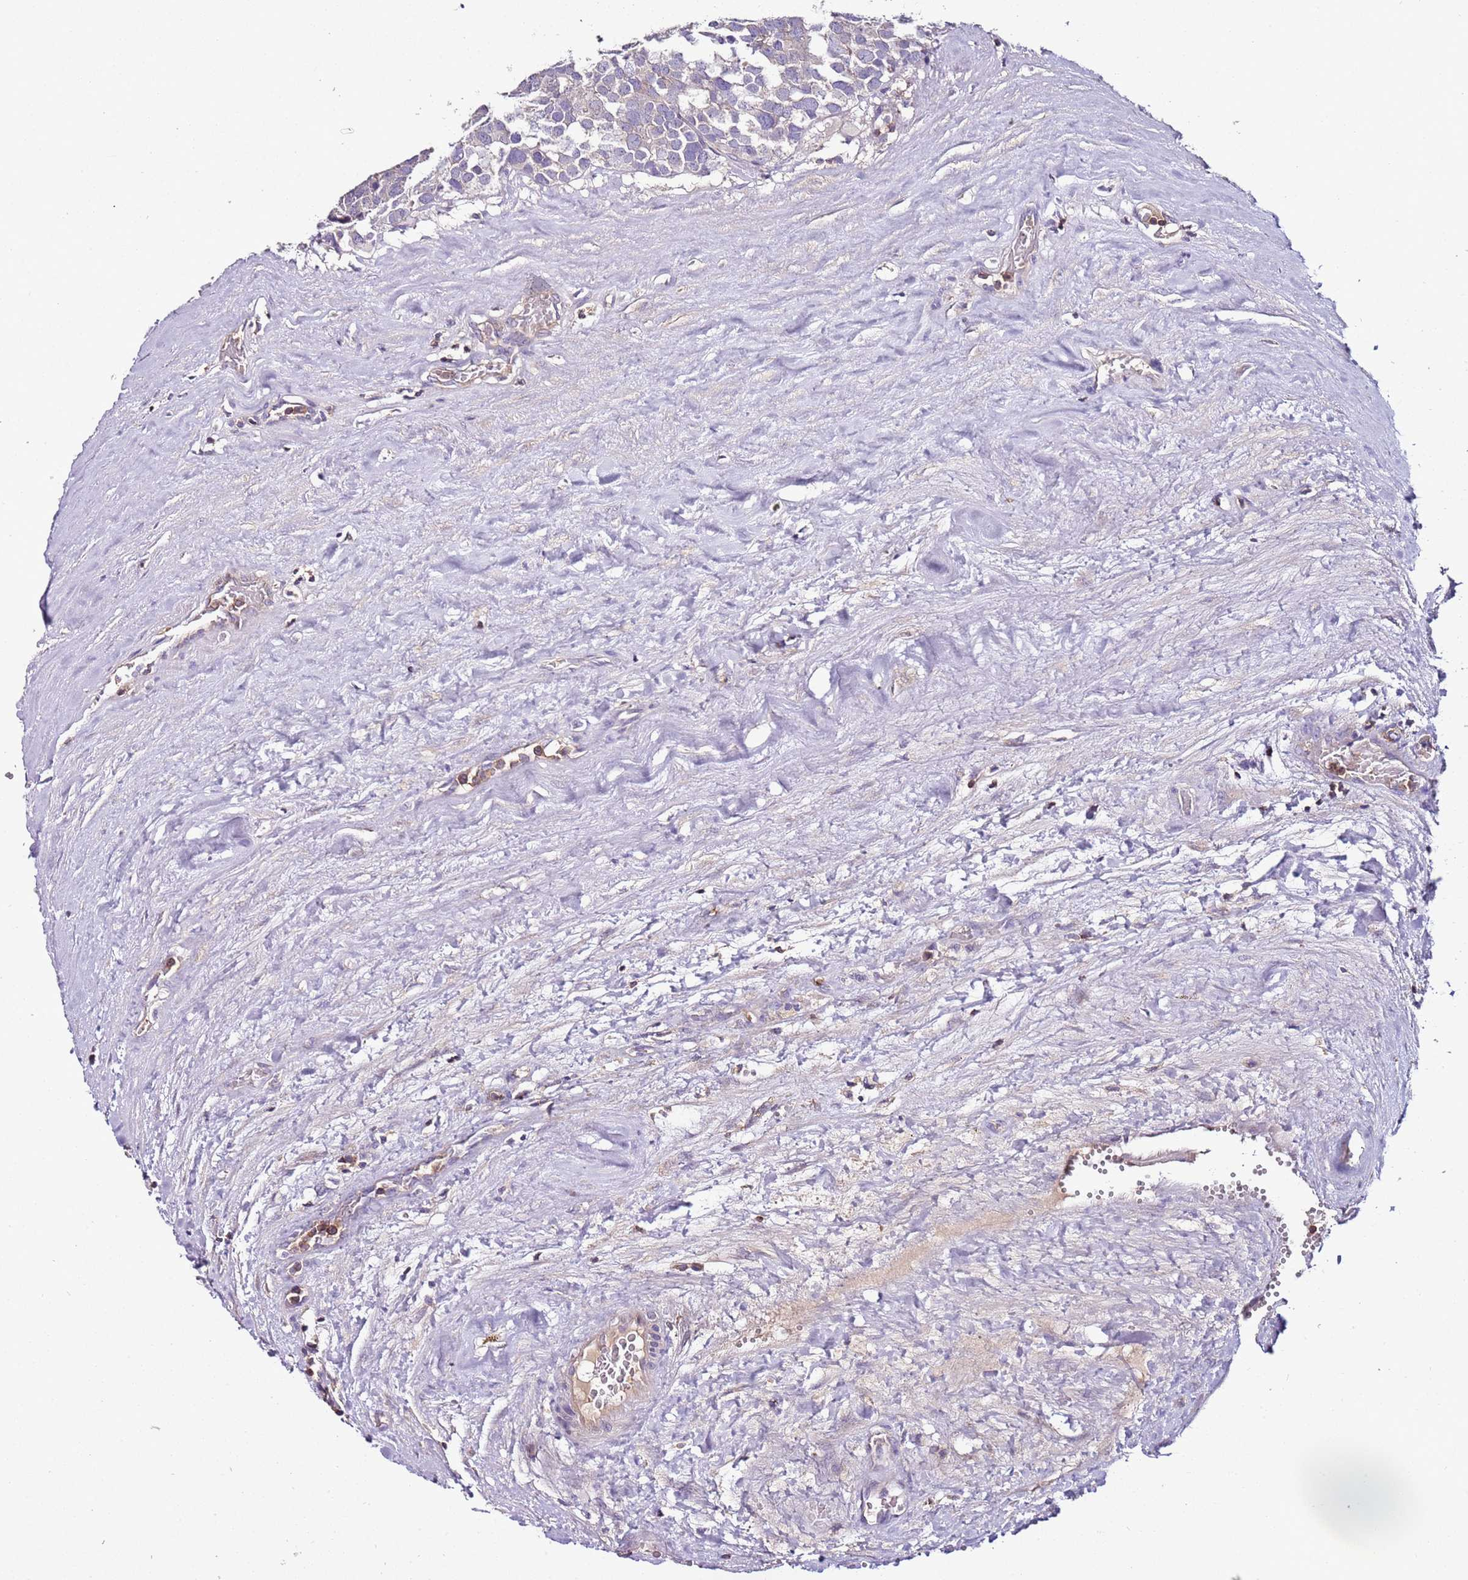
{"staining": {"intensity": "negative", "quantity": "none", "location": "none"}, "tissue": "testis cancer", "cell_type": "Tumor cells", "image_type": "cancer", "snomed": [{"axis": "morphology", "description": "Seminoma, NOS"}, {"axis": "topography", "description": "Testis"}], "caption": "A histopathology image of human testis cancer (seminoma) is negative for staining in tumor cells. (DAB (3,3'-diaminobenzidine) immunohistochemistry (IHC) with hematoxylin counter stain).", "gene": "IGIP", "patient": {"sex": "male", "age": 71}}